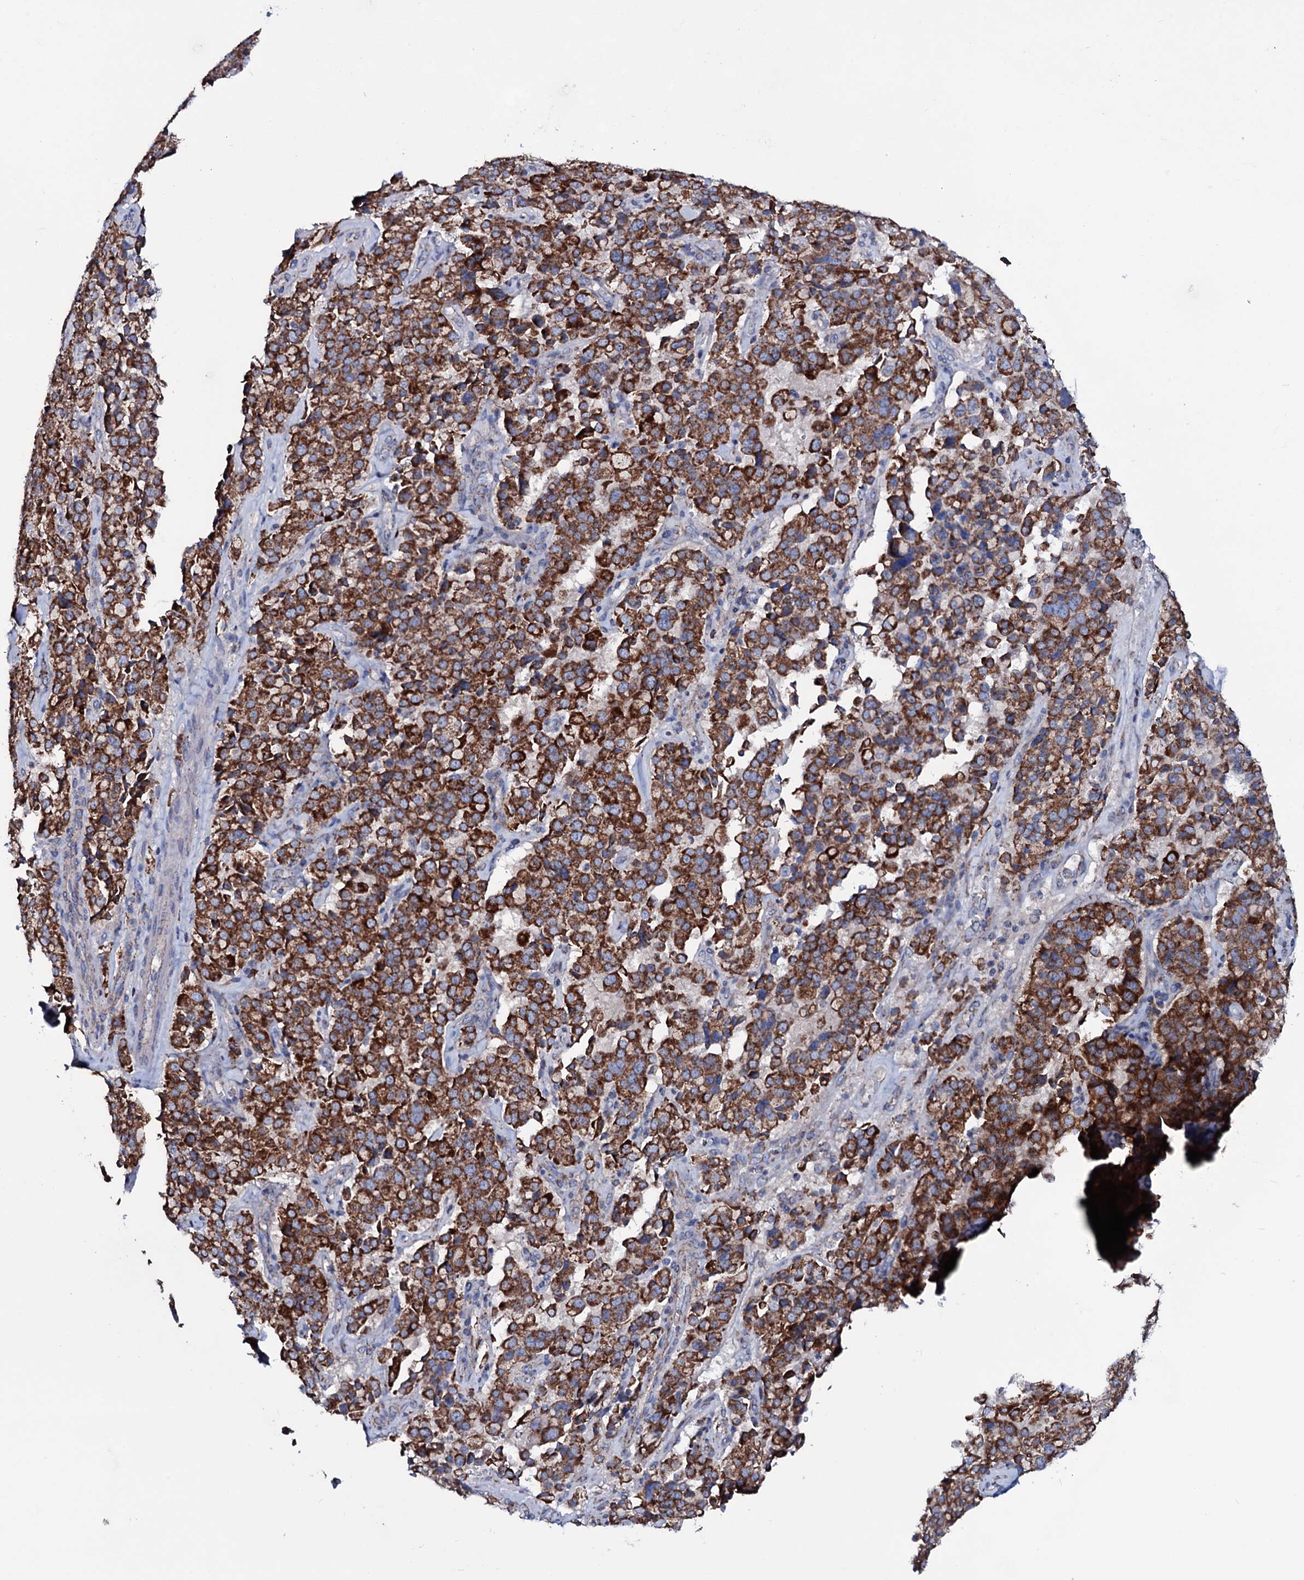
{"staining": {"intensity": "strong", "quantity": ">75%", "location": "cytoplasmic/membranous"}, "tissue": "pancreatic cancer", "cell_type": "Tumor cells", "image_type": "cancer", "snomed": [{"axis": "morphology", "description": "Adenocarcinoma, NOS"}, {"axis": "topography", "description": "Pancreas"}], "caption": "Tumor cells exhibit high levels of strong cytoplasmic/membranous expression in about >75% of cells in human pancreatic adenocarcinoma. (DAB = brown stain, brightfield microscopy at high magnification).", "gene": "MRPS35", "patient": {"sex": "male", "age": 65}}